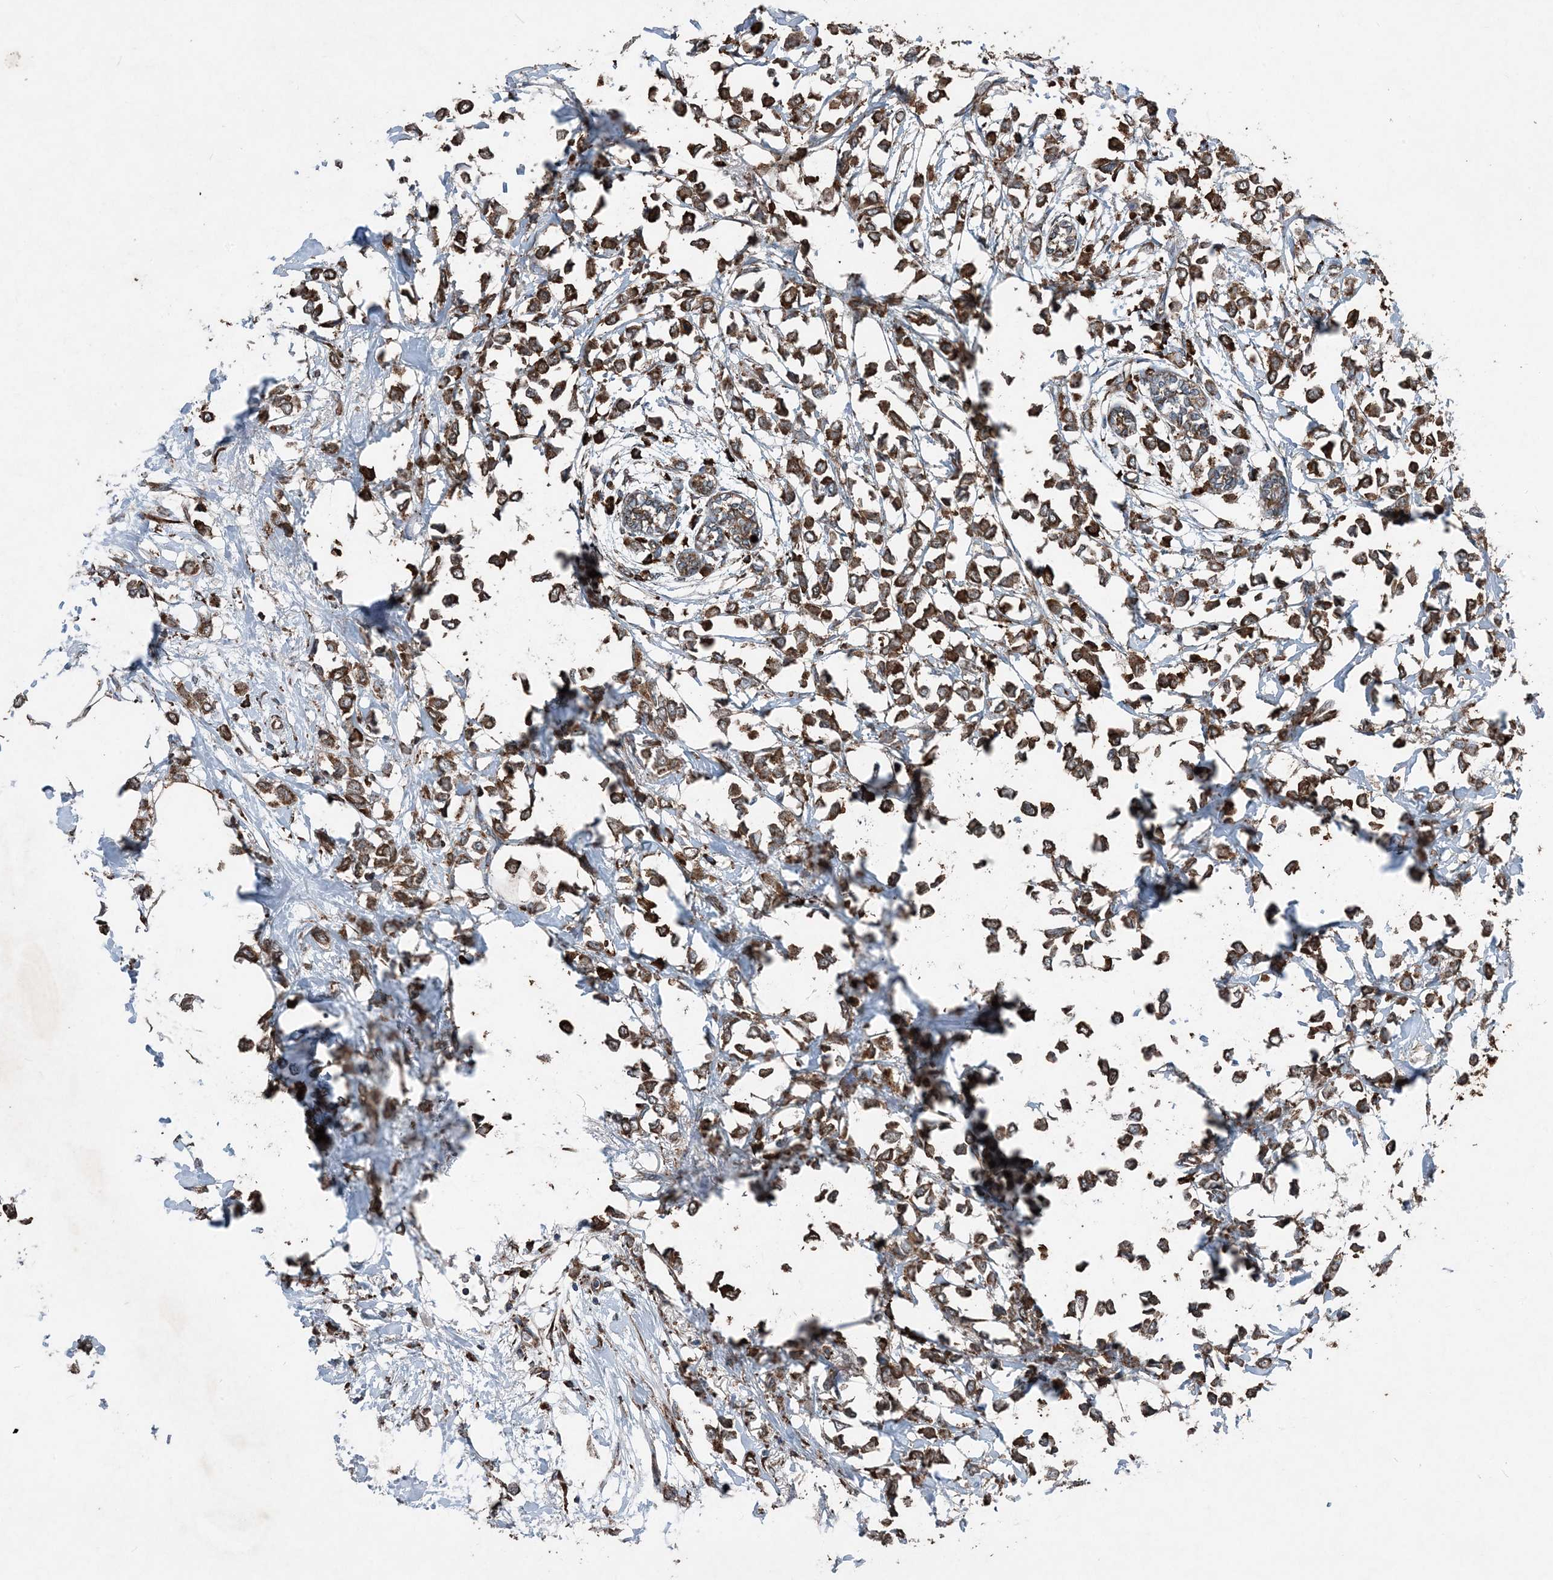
{"staining": {"intensity": "strong", "quantity": ">75%", "location": "cytoplasmic/membranous"}, "tissue": "breast cancer", "cell_type": "Tumor cells", "image_type": "cancer", "snomed": [{"axis": "morphology", "description": "Lobular carcinoma"}, {"axis": "topography", "description": "Breast"}], "caption": "Immunohistochemistry (IHC) (DAB) staining of human breast cancer demonstrates strong cytoplasmic/membranous protein expression in approximately >75% of tumor cells. The staining was performed using DAB (3,3'-diaminobenzidine) to visualize the protein expression in brown, while the nuclei were stained in blue with hematoxylin (Magnification: 20x).", "gene": "PDIA6", "patient": {"sex": "female", "age": 51}}